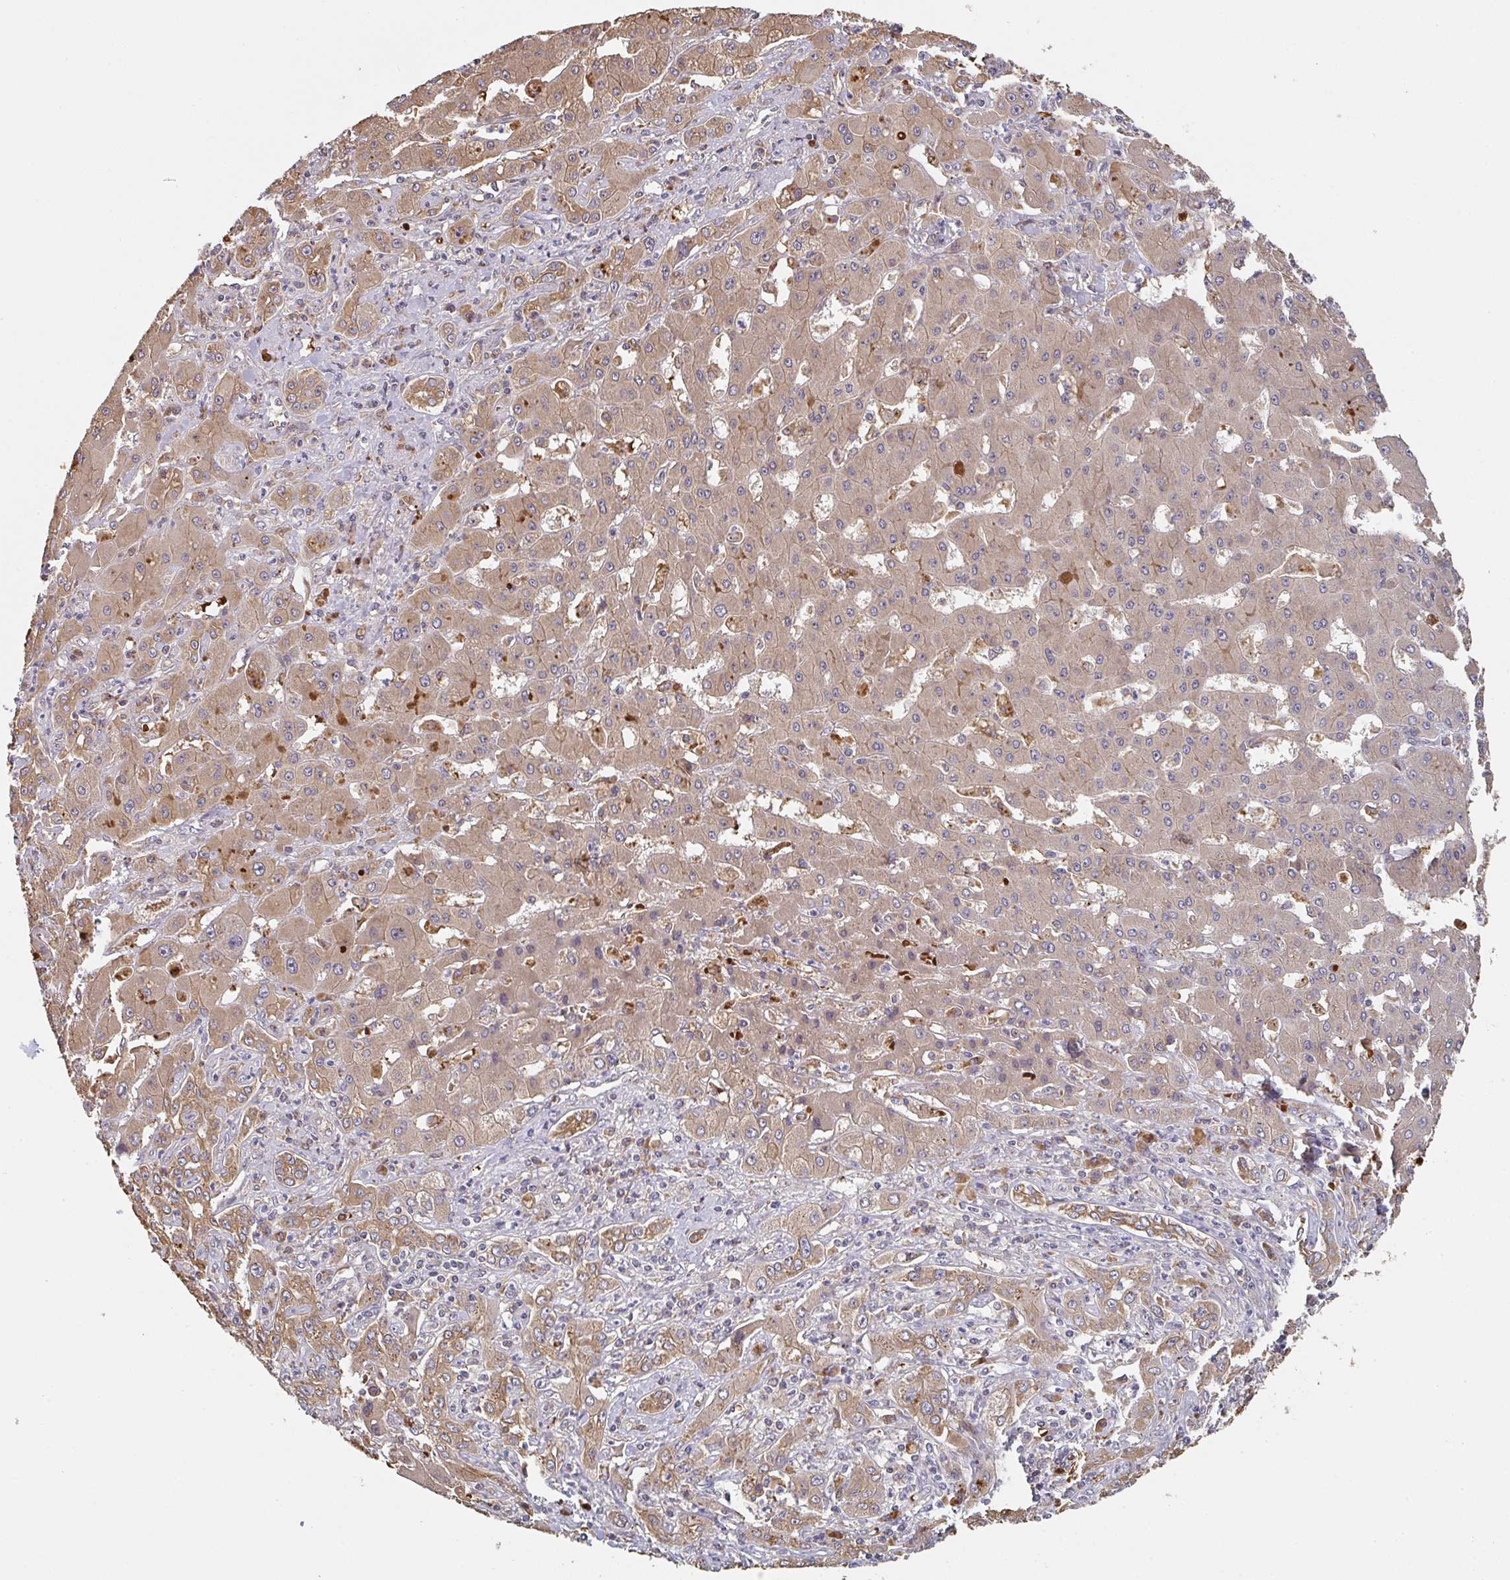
{"staining": {"intensity": "moderate", "quantity": ">75%", "location": "cytoplasmic/membranous"}, "tissue": "liver cancer", "cell_type": "Tumor cells", "image_type": "cancer", "snomed": [{"axis": "morphology", "description": "Cholangiocarcinoma"}, {"axis": "topography", "description": "Liver"}], "caption": "There is medium levels of moderate cytoplasmic/membranous expression in tumor cells of cholangiocarcinoma (liver), as demonstrated by immunohistochemical staining (brown color).", "gene": "POLG", "patient": {"sex": "male", "age": 67}}